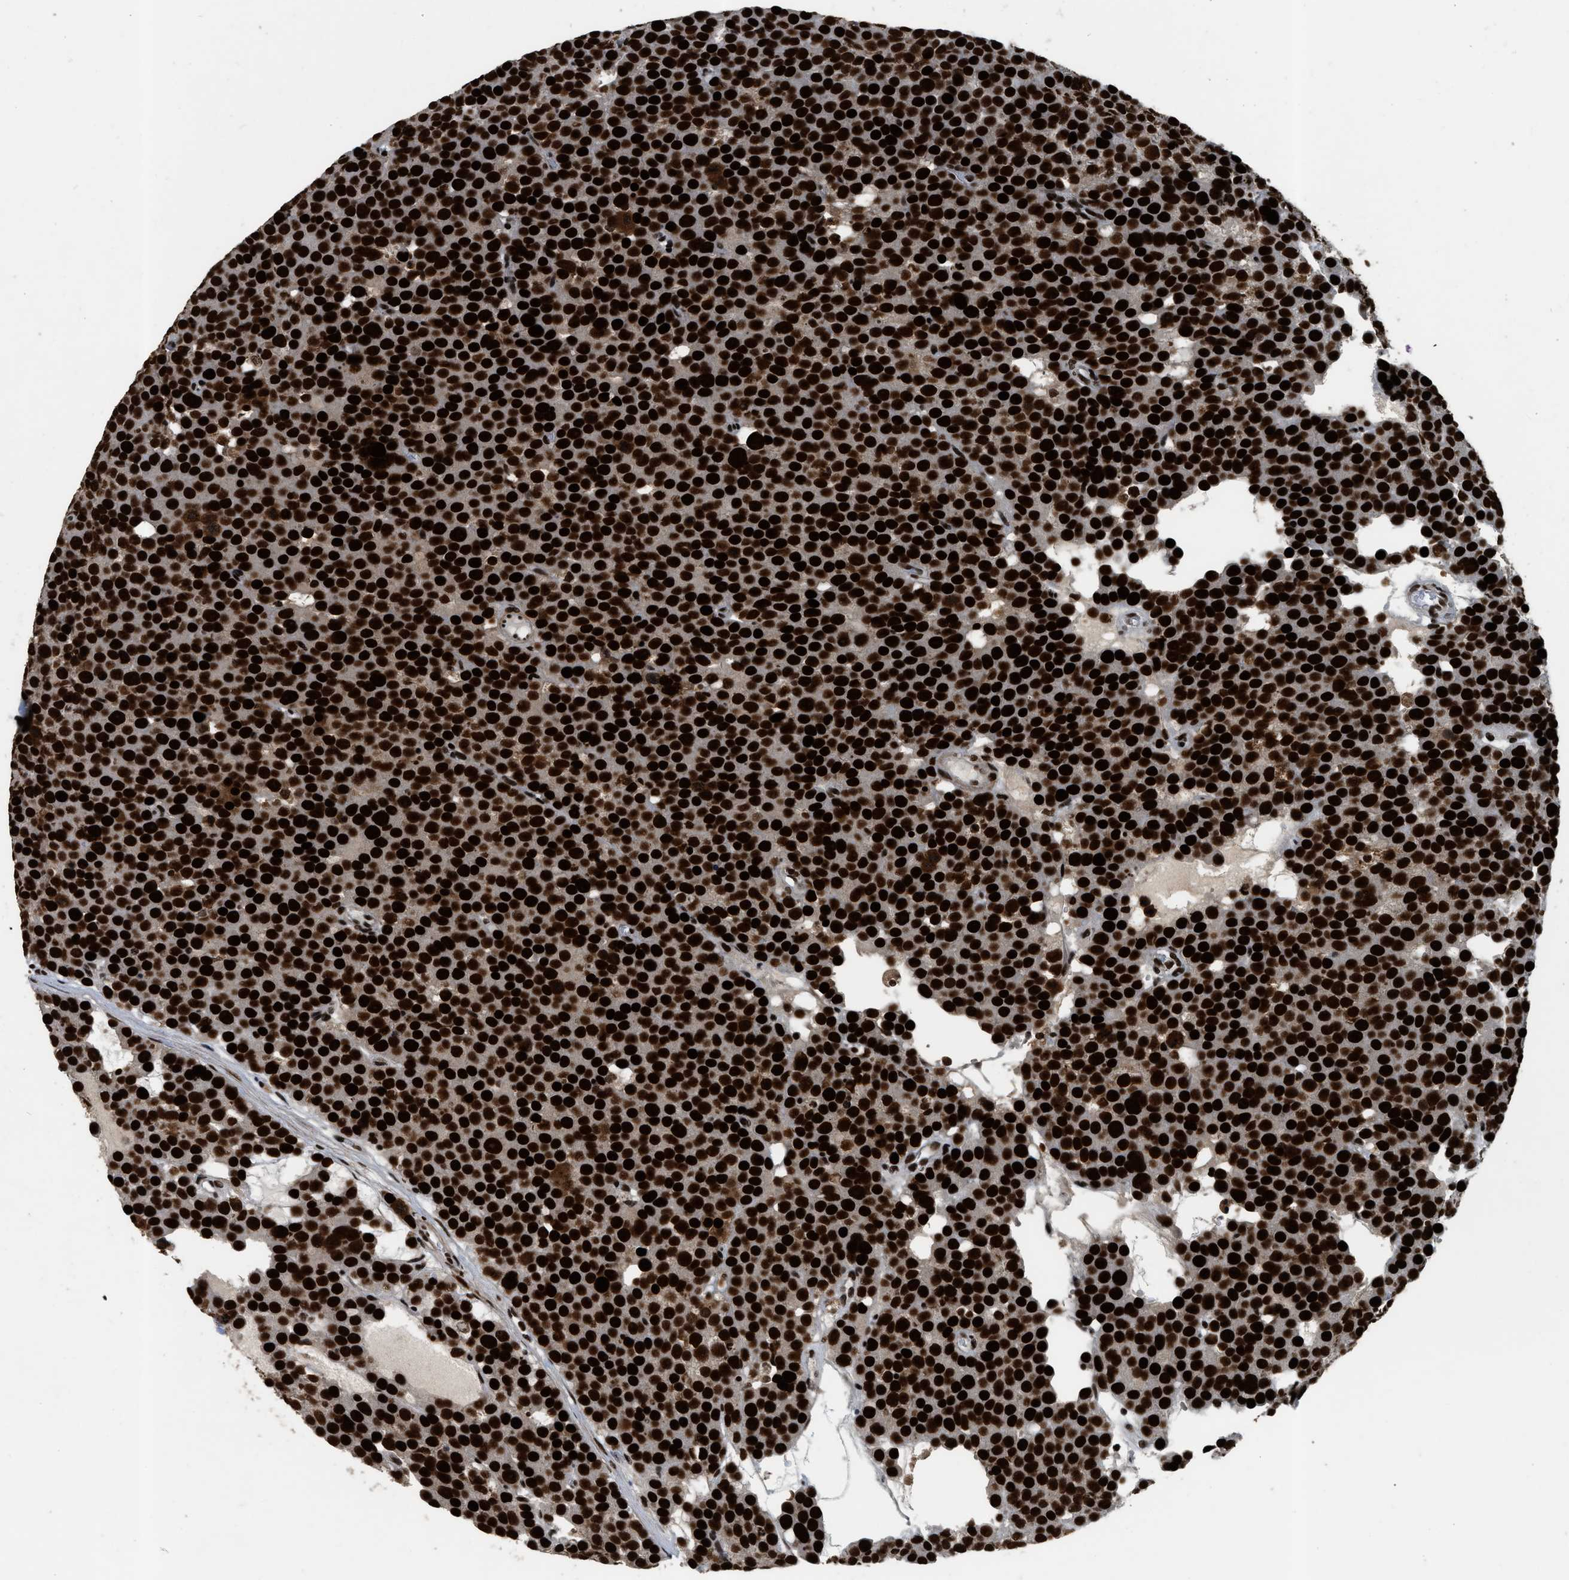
{"staining": {"intensity": "strong", "quantity": ">75%", "location": "nuclear"}, "tissue": "testis cancer", "cell_type": "Tumor cells", "image_type": "cancer", "snomed": [{"axis": "morphology", "description": "Seminoma, NOS"}, {"axis": "topography", "description": "Testis"}], "caption": "Testis seminoma was stained to show a protein in brown. There is high levels of strong nuclear positivity in about >75% of tumor cells.", "gene": "SMARCB1", "patient": {"sex": "male", "age": 71}}